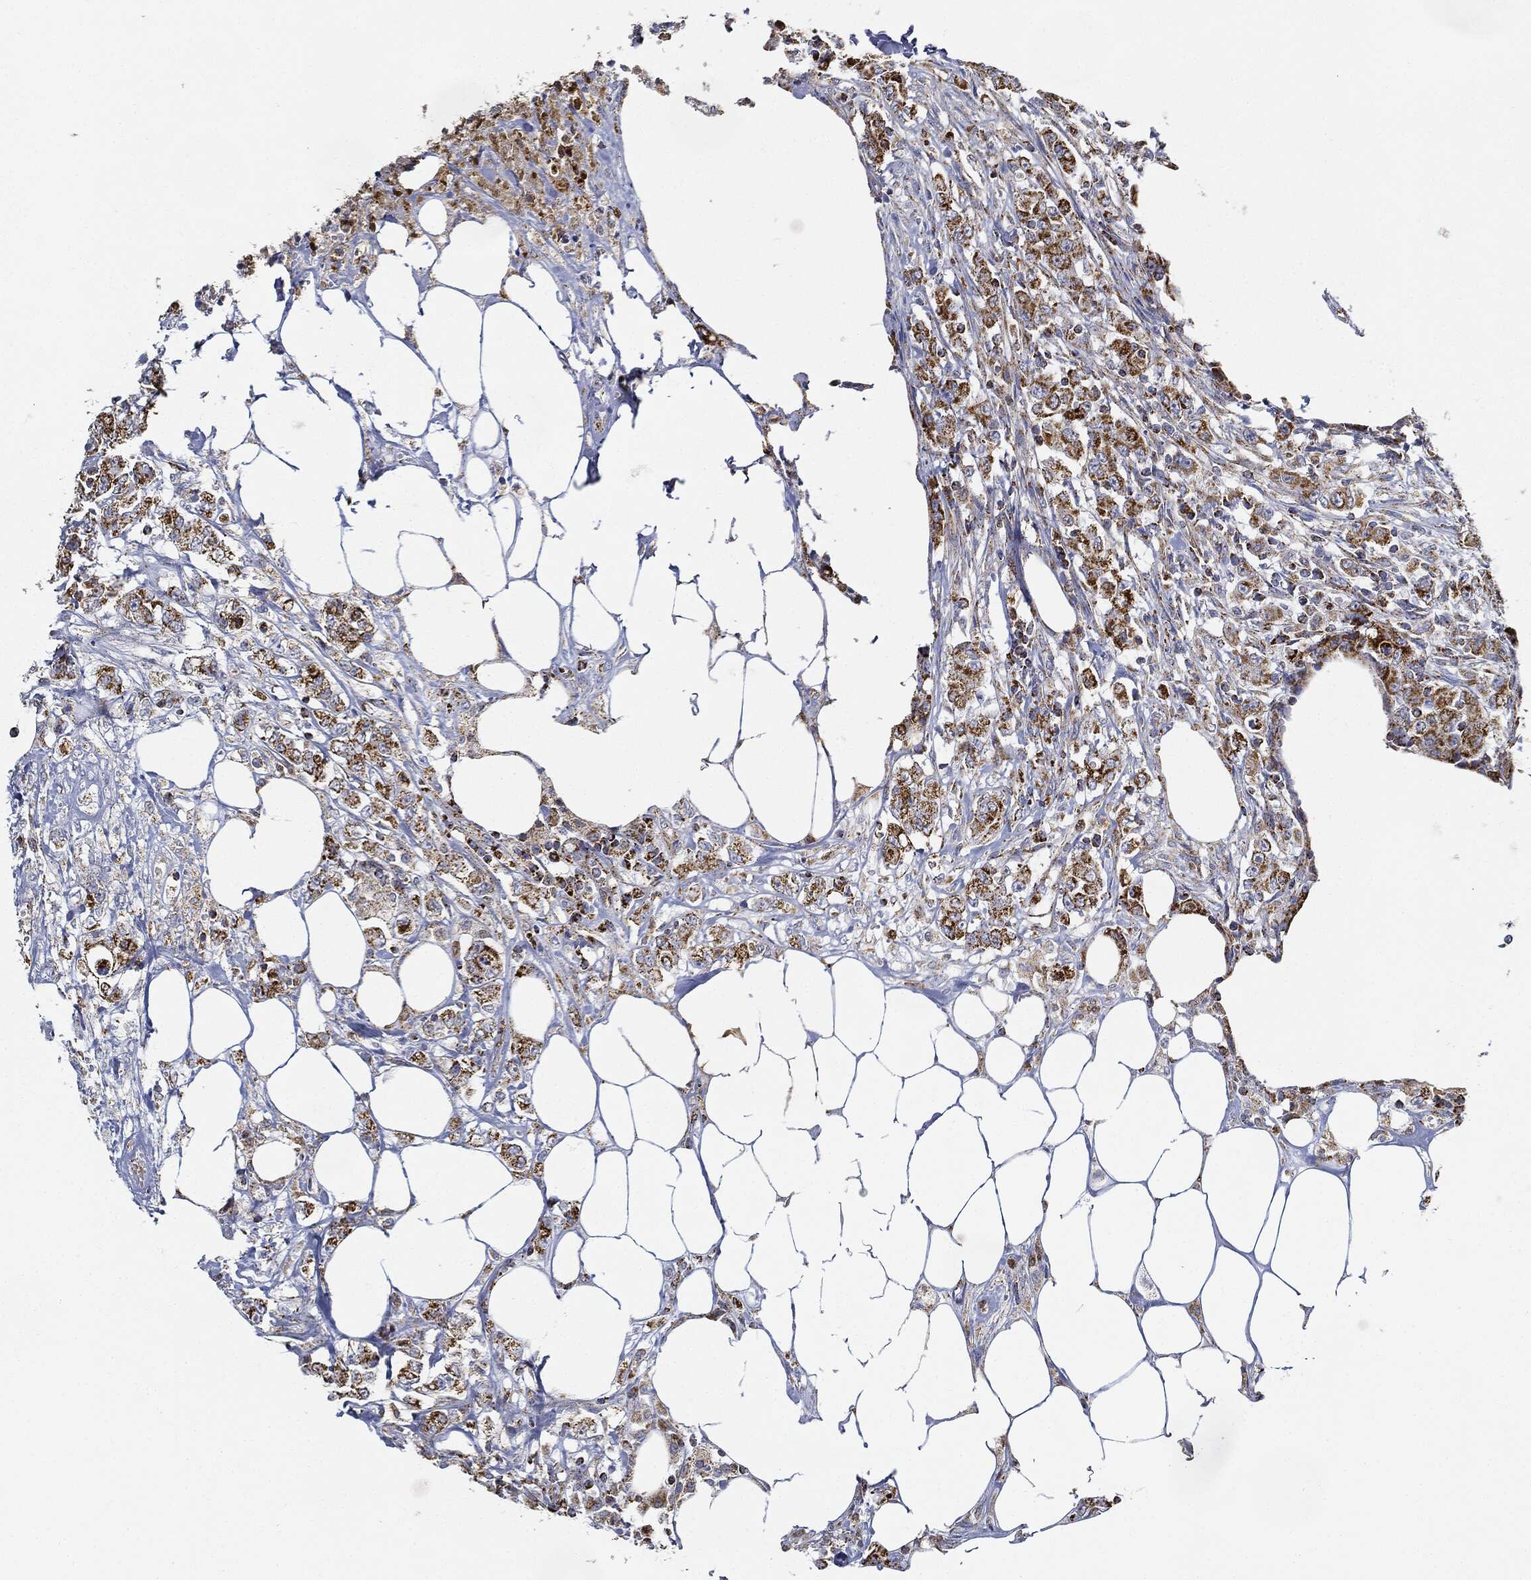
{"staining": {"intensity": "strong", "quantity": ">75%", "location": "cytoplasmic/membranous"}, "tissue": "colorectal cancer", "cell_type": "Tumor cells", "image_type": "cancer", "snomed": [{"axis": "morphology", "description": "Adenocarcinoma, NOS"}, {"axis": "topography", "description": "Colon"}], "caption": "The photomicrograph demonstrates staining of colorectal adenocarcinoma, revealing strong cytoplasmic/membranous protein positivity (brown color) within tumor cells.", "gene": "CAPN15", "patient": {"sex": "female", "age": 48}}